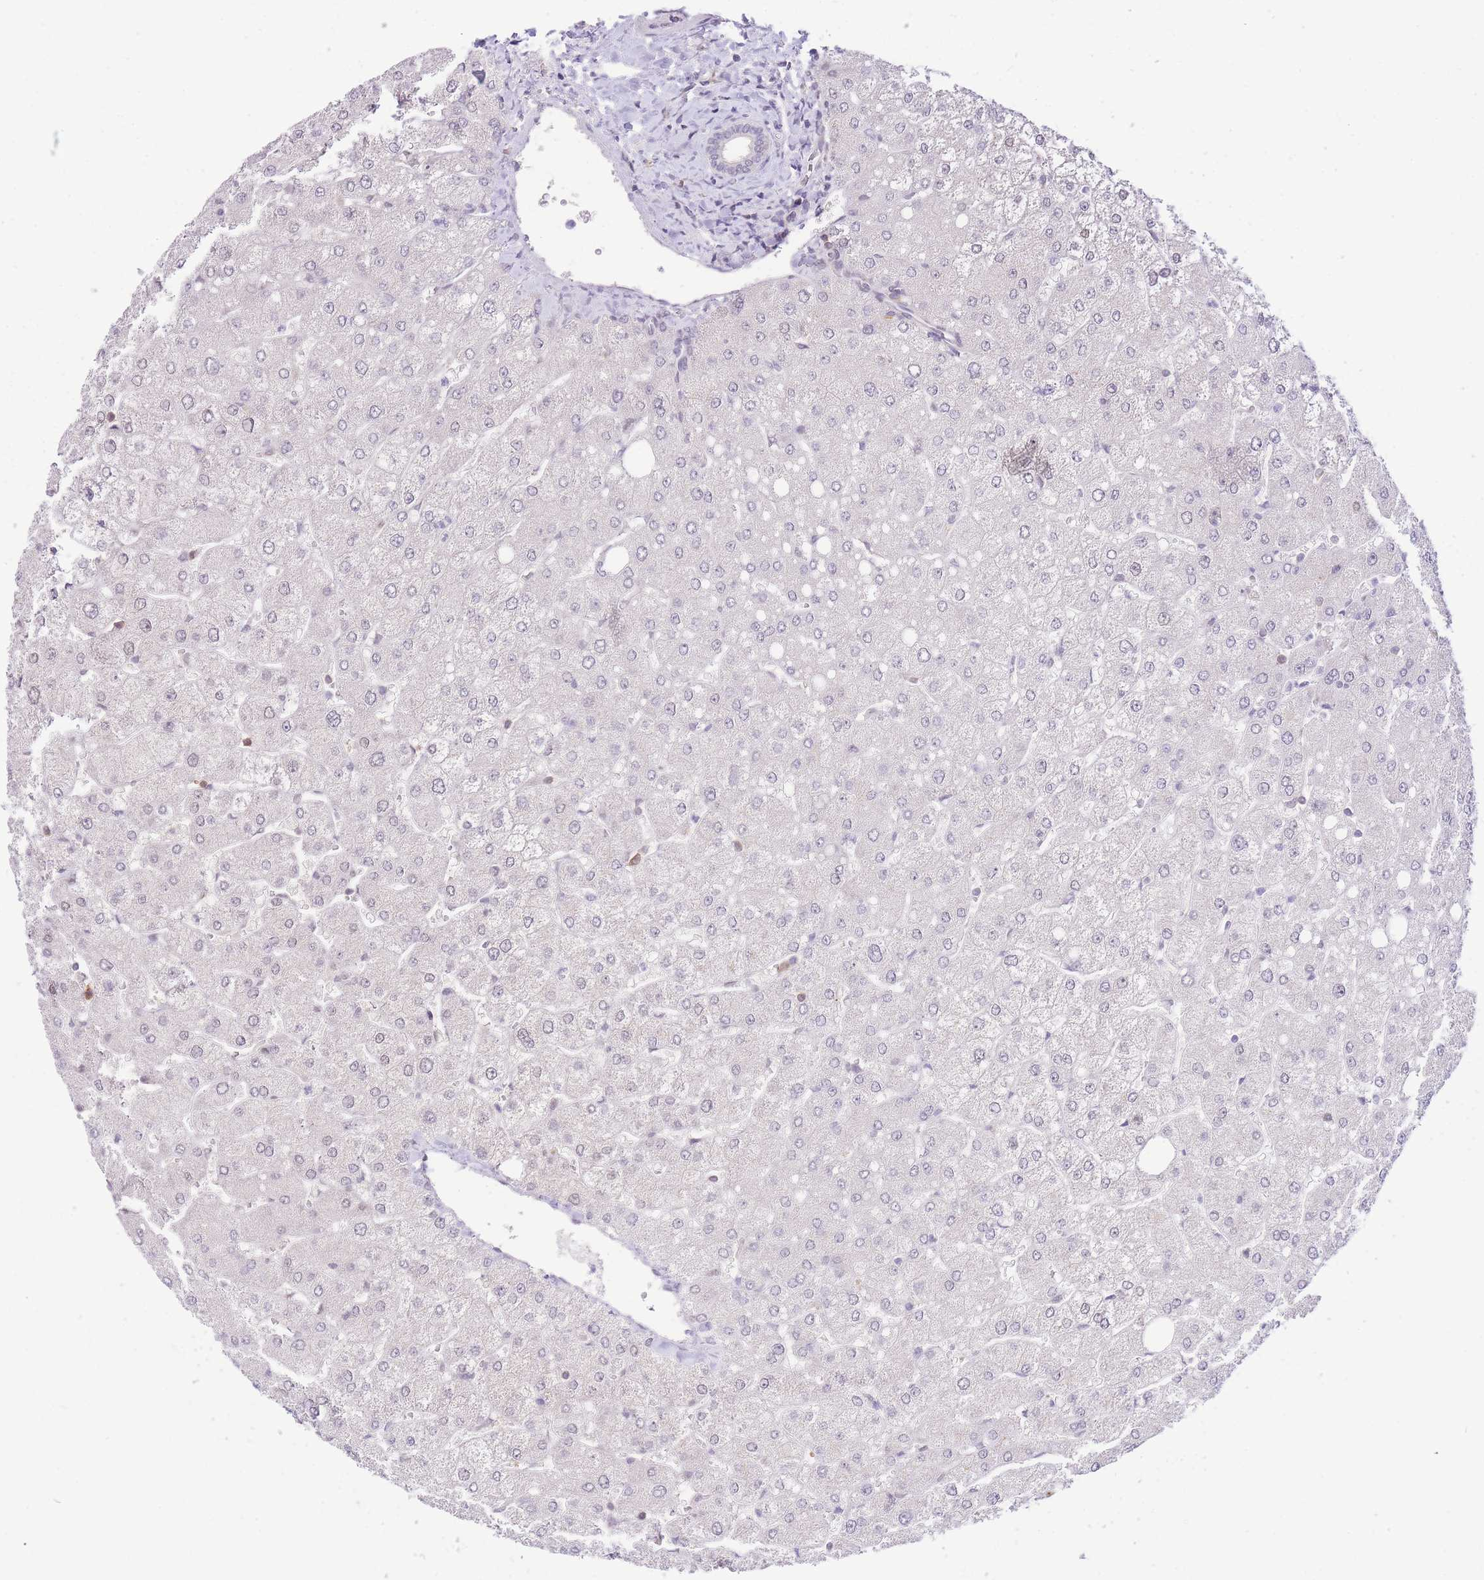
{"staining": {"intensity": "negative", "quantity": "none", "location": "none"}, "tissue": "liver", "cell_type": "Cholangiocytes", "image_type": "normal", "snomed": [{"axis": "morphology", "description": "Normal tissue, NOS"}, {"axis": "topography", "description": "Liver"}], "caption": "High magnification brightfield microscopy of normal liver stained with DAB (brown) and counterstained with hematoxylin (blue): cholangiocytes show no significant positivity. Brightfield microscopy of immunohistochemistry stained with DAB (3,3'-diaminobenzidine) (brown) and hematoxylin (blue), captured at high magnification.", "gene": "STK39", "patient": {"sex": "male", "age": 55}}